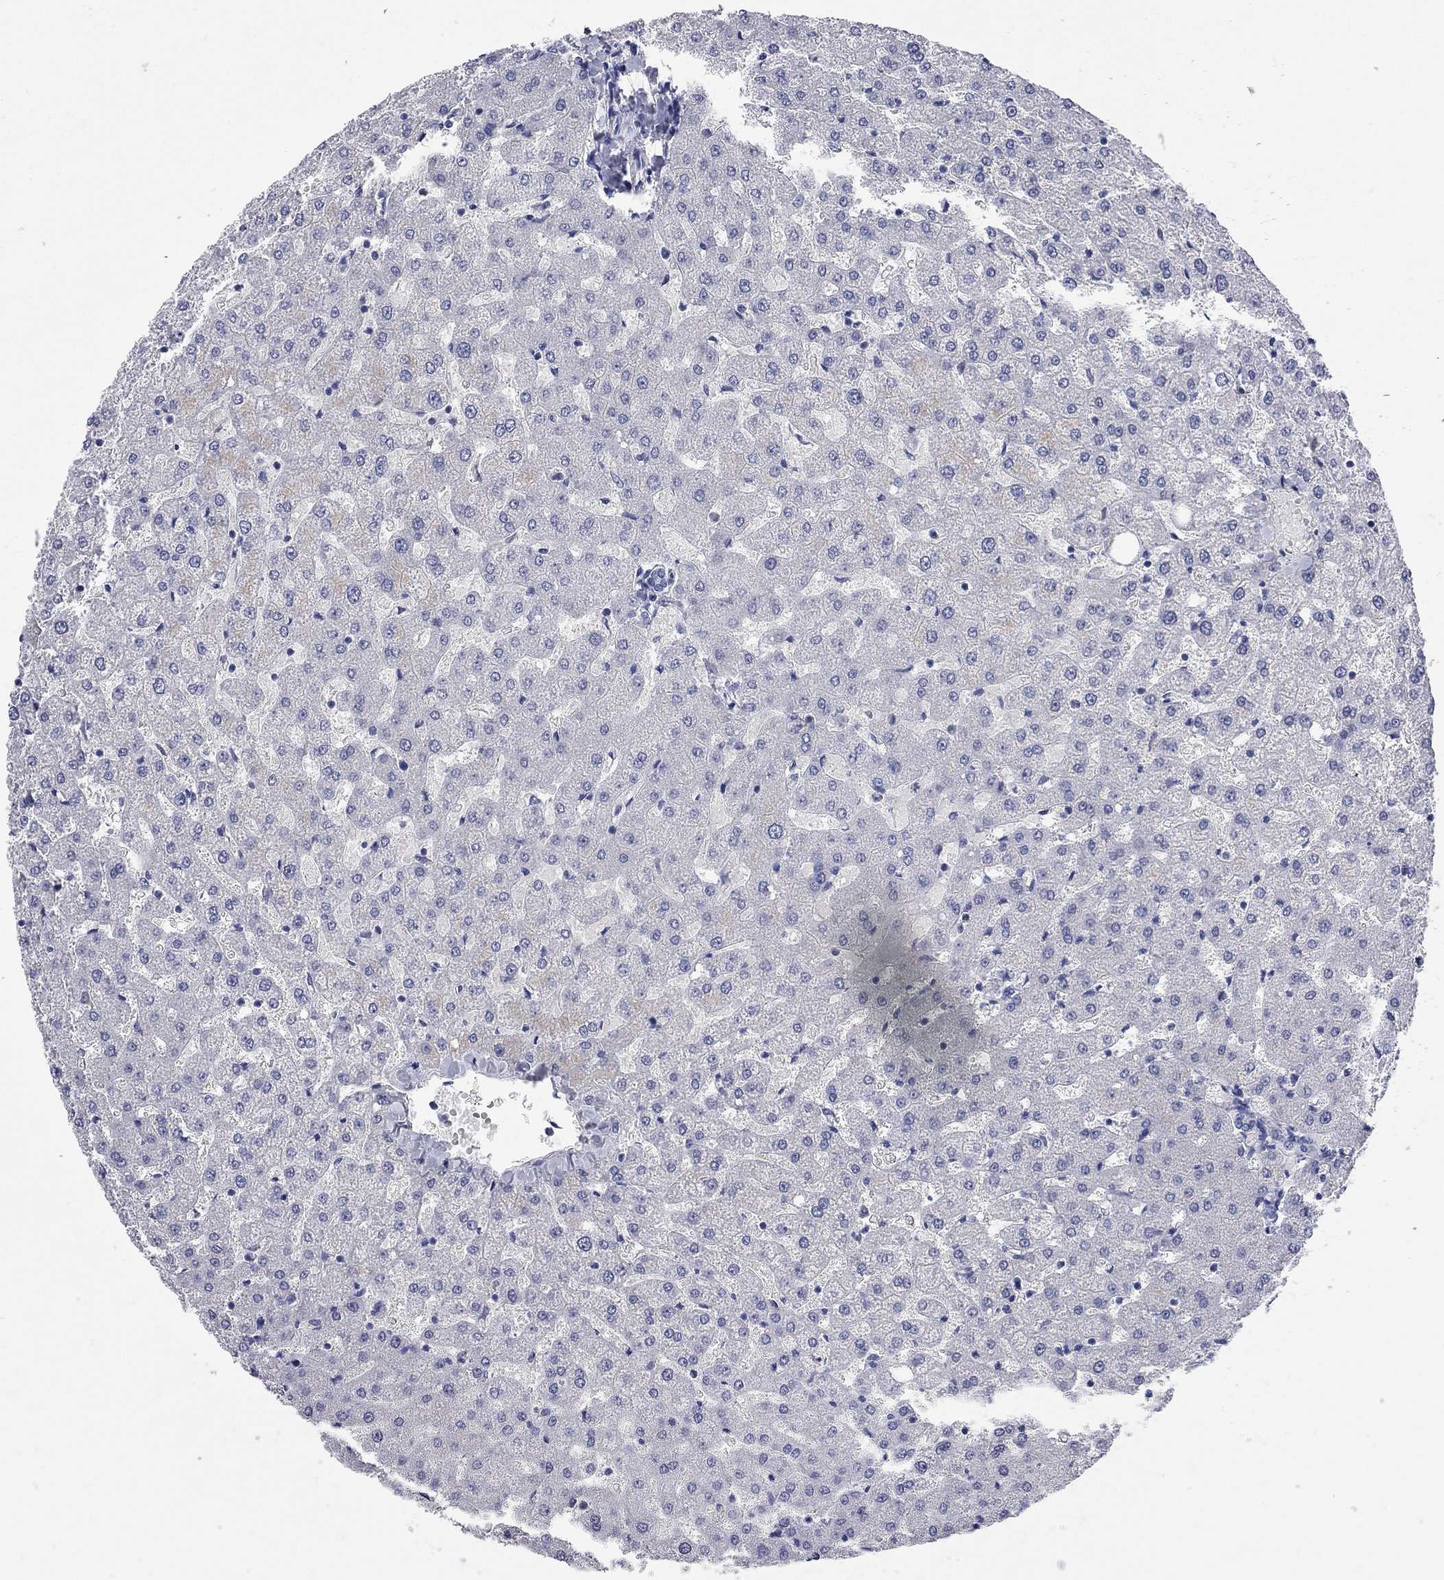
{"staining": {"intensity": "negative", "quantity": "none", "location": "none"}, "tissue": "liver", "cell_type": "Cholangiocytes", "image_type": "normal", "snomed": [{"axis": "morphology", "description": "Normal tissue, NOS"}, {"axis": "topography", "description": "Liver"}], "caption": "A micrograph of liver stained for a protein shows no brown staining in cholangiocytes. (Brightfield microscopy of DAB (3,3'-diaminobenzidine) immunohistochemistry (IHC) at high magnification).", "gene": "FAM221B", "patient": {"sex": "female", "age": 50}}